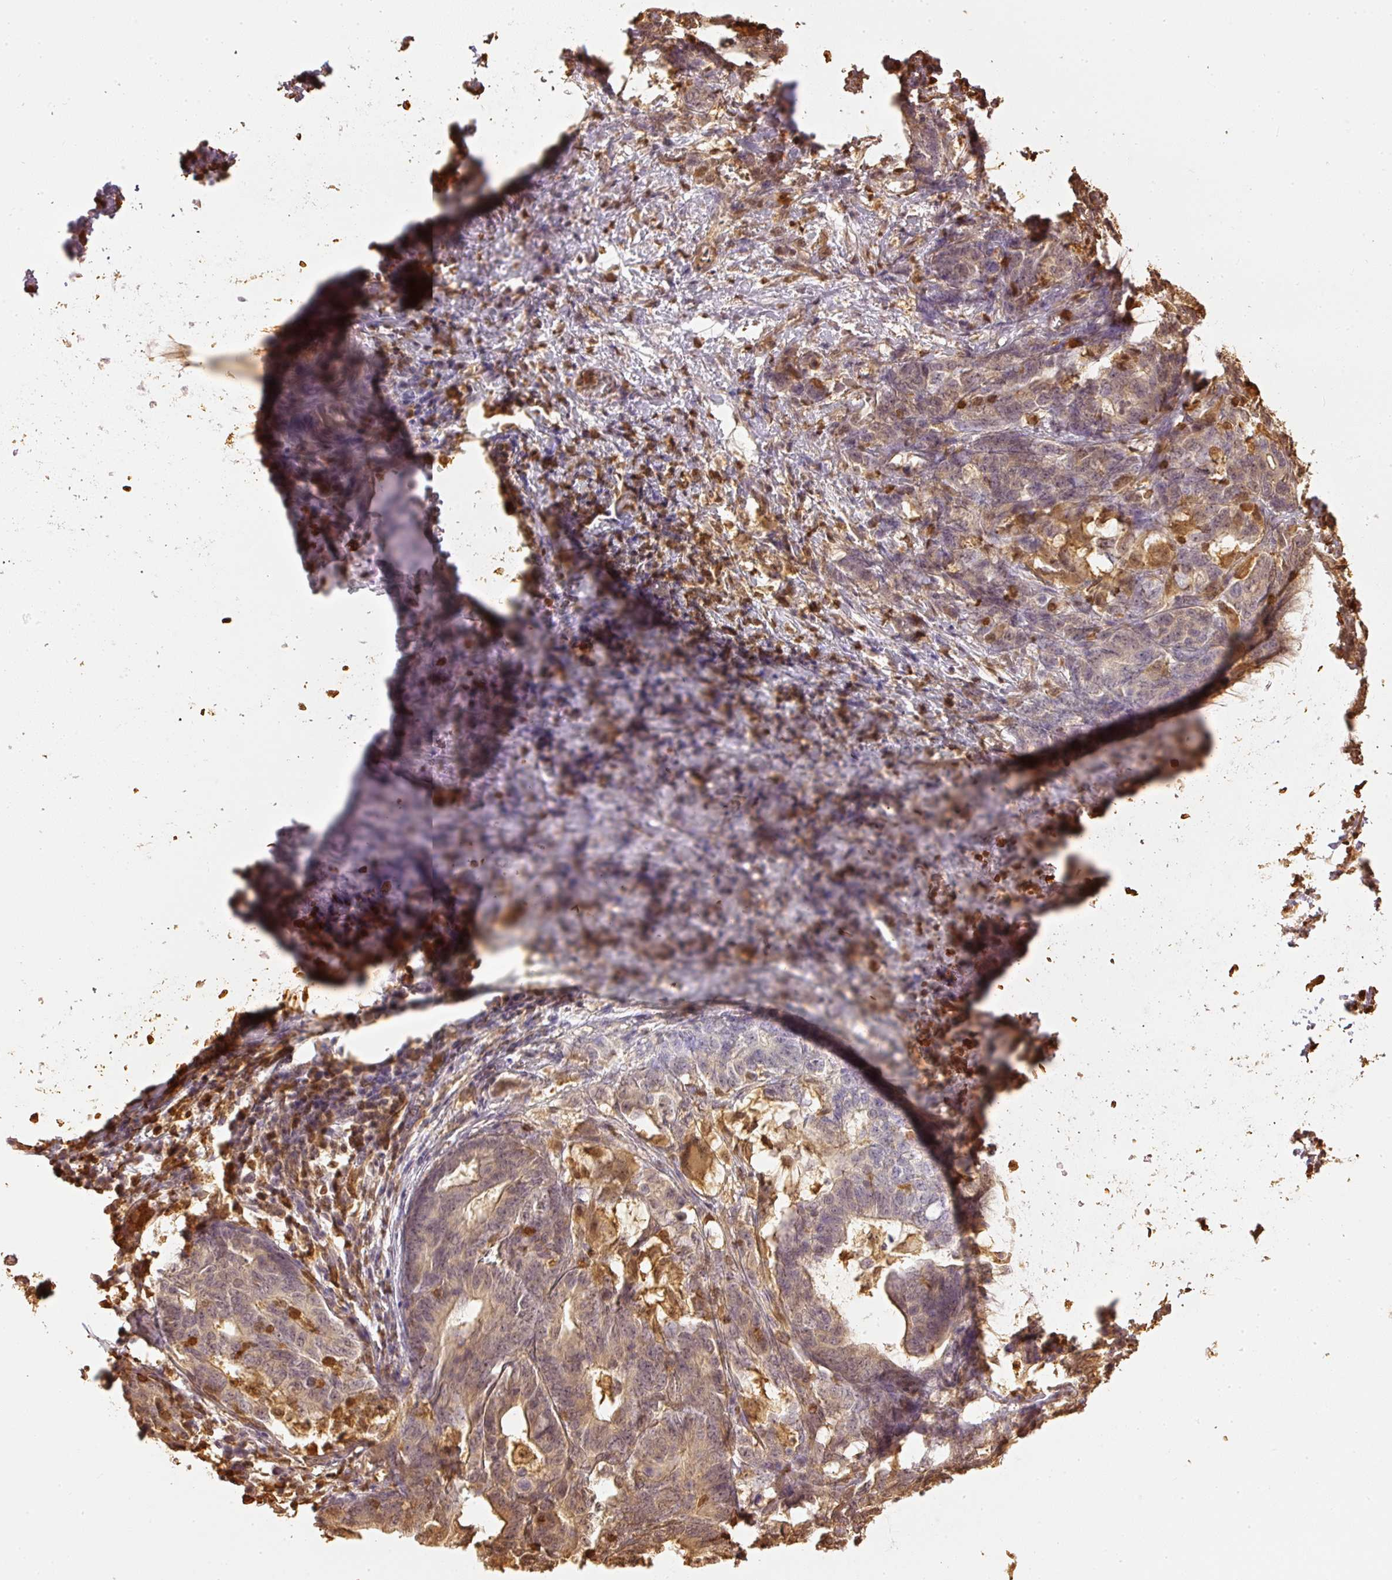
{"staining": {"intensity": "weak", "quantity": "25%-75%", "location": "cytoplasmic/membranous,nuclear"}, "tissue": "stomach cancer", "cell_type": "Tumor cells", "image_type": "cancer", "snomed": [{"axis": "morphology", "description": "Normal tissue, NOS"}, {"axis": "morphology", "description": "Adenocarcinoma, NOS"}, {"axis": "topography", "description": "Stomach"}], "caption": "High-magnification brightfield microscopy of adenocarcinoma (stomach) stained with DAB (brown) and counterstained with hematoxylin (blue). tumor cells exhibit weak cytoplasmic/membranous and nuclear staining is appreciated in approximately25%-75% of cells.", "gene": "PFN1", "patient": {"sex": "female", "age": 64}}